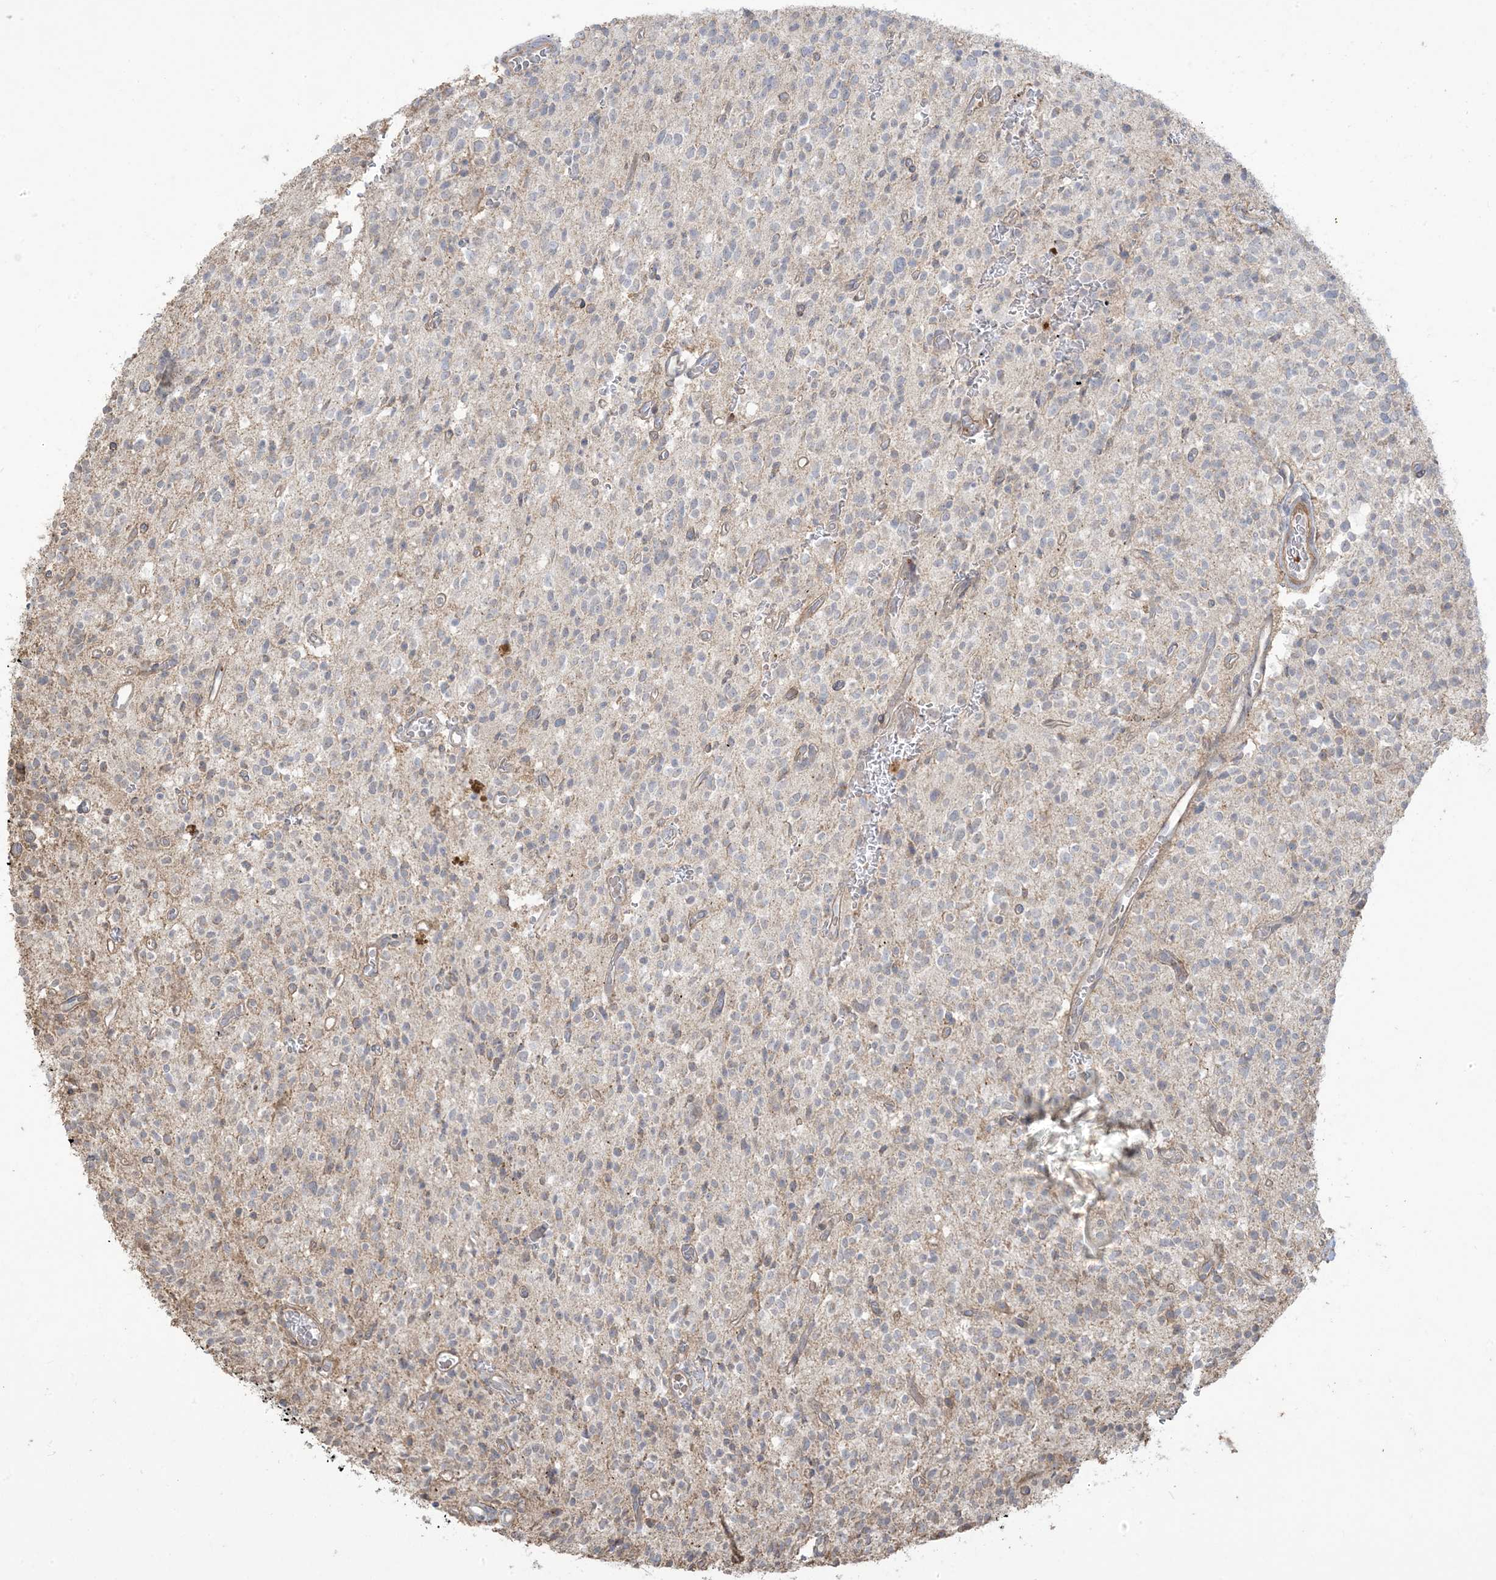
{"staining": {"intensity": "negative", "quantity": "none", "location": "none"}, "tissue": "glioma", "cell_type": "Tumor cells", "image_type": "cancer", "snomed": [{"axis": "morphology", "description": "Glioma, malignant, High grade"}, {"axis": "topography", "description": "Brain"}], "caption": "This micrograph is of malignant high-grade glioma stained with IHC to label a protein in brown with the nuclei are counter-stained blue. There is no staining in tumor cells.", "gene": "KLHL18", "patient": {"sex": "male", "age": 34}}